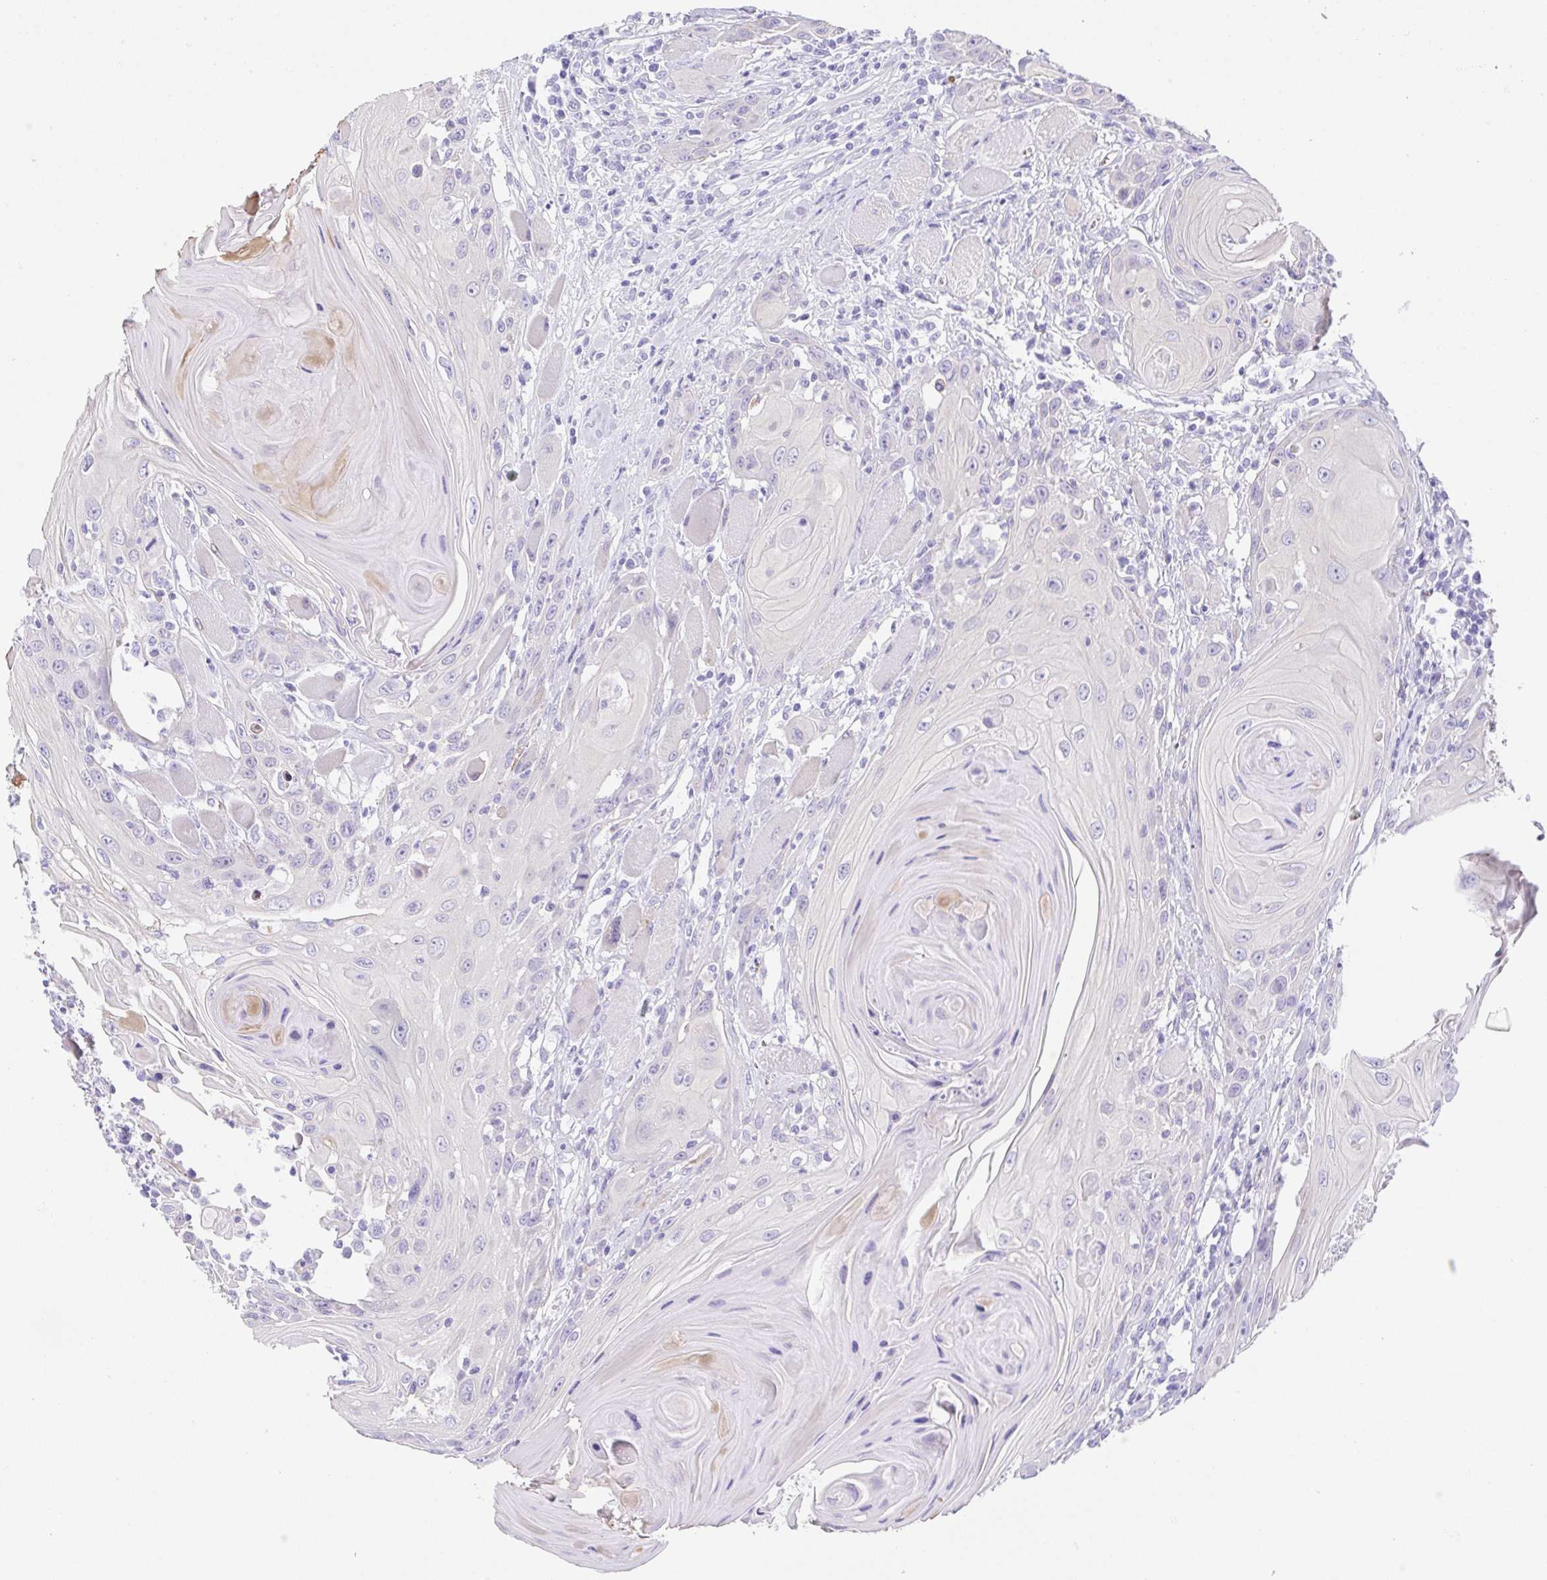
{"staining": {"intensity": "negative", "quantity": "none", "location": "none"}, "tissue": "head and neck cancer", "cell_type": "Tumor cells", "image_type": "cancer", "snomed": [{"axis": "morphology", "description": "Squamous cell carcinoma, NOS"}, {"axis": "topography", "description": "Head-Neck"}], "caption": "This is a histopathology image of IHC staining of head and neck cancer, which shows no staining in tumor cells.", "gene": "SPATA4", "patient": {"sex": "female", "age": 80}}